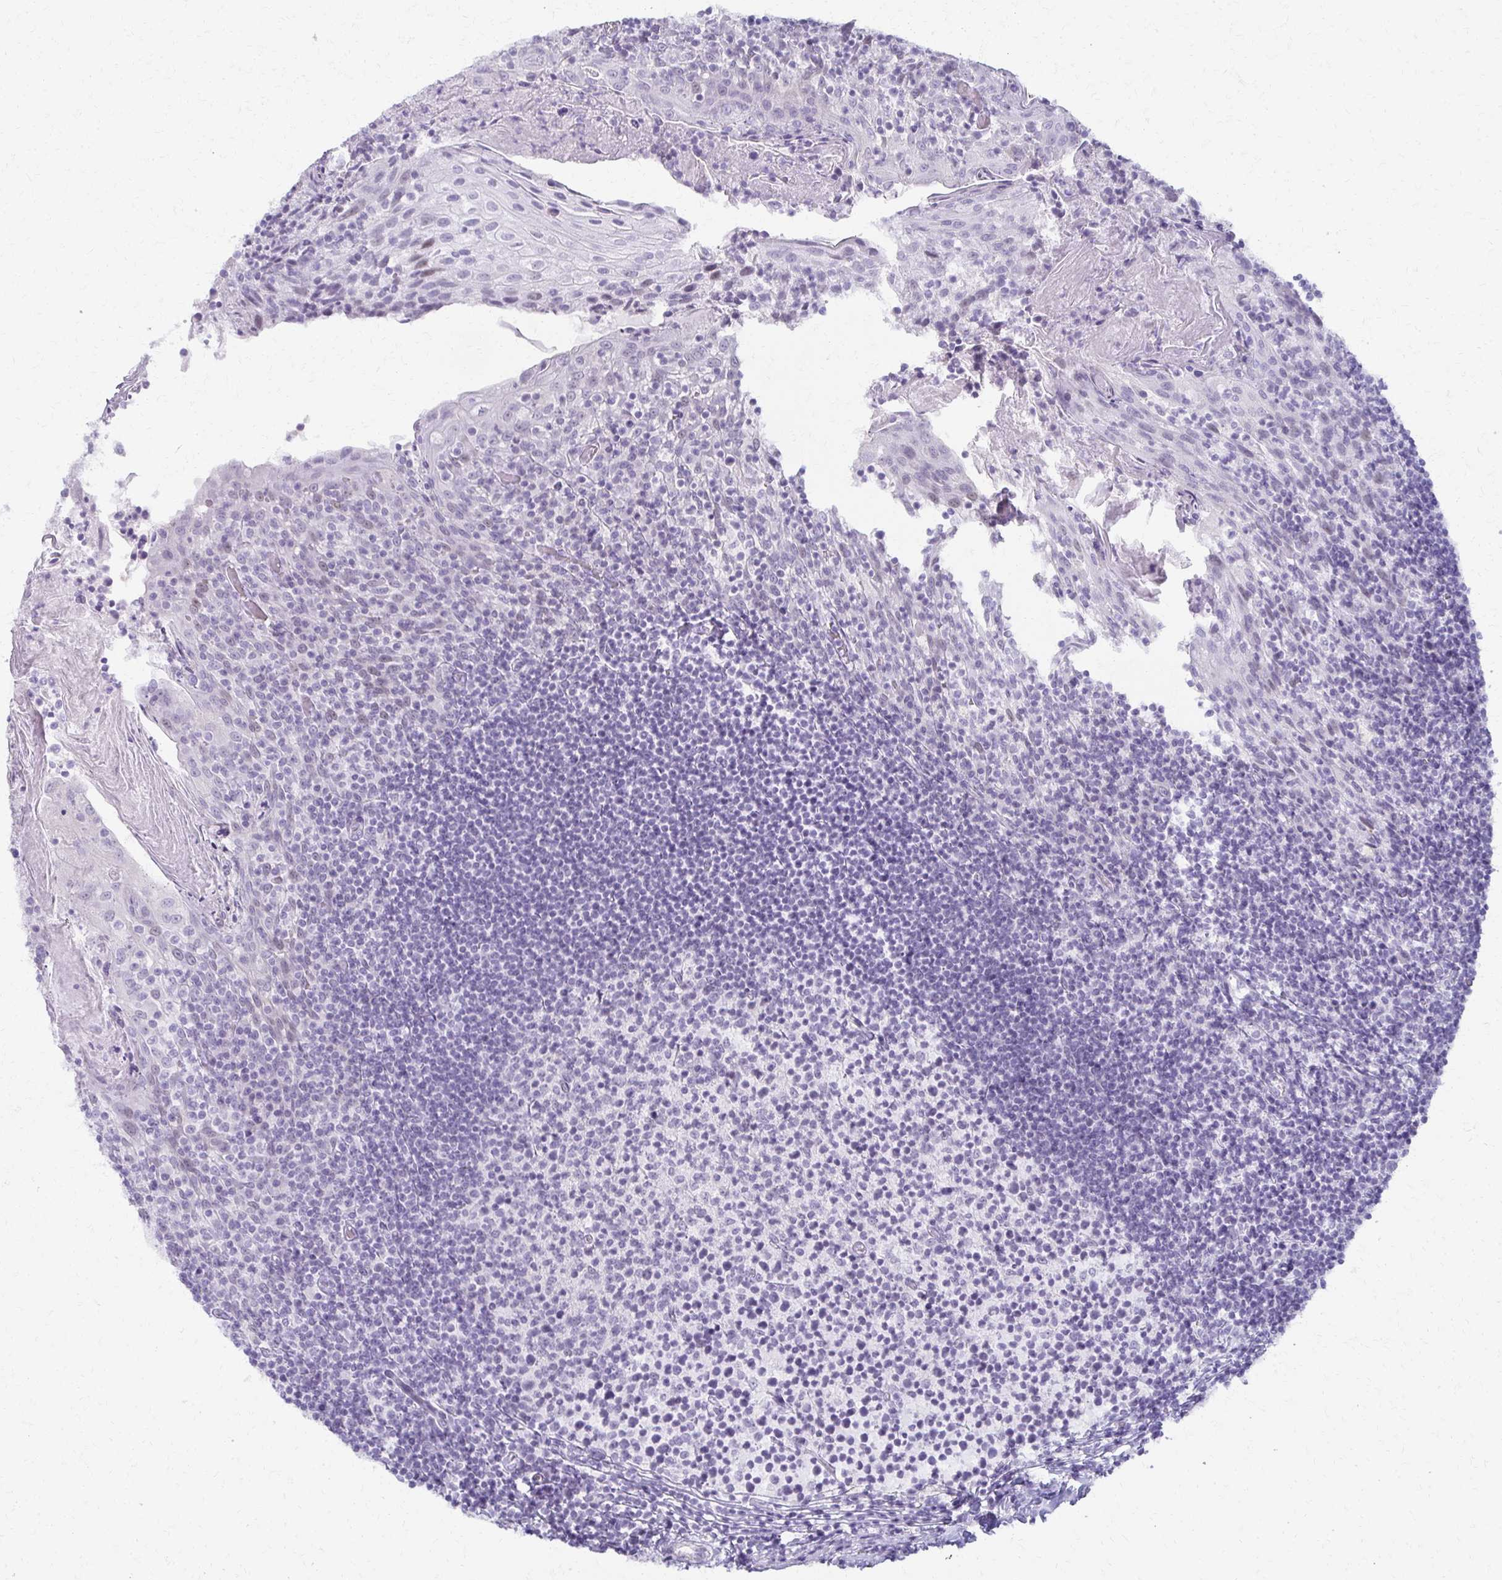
{"staining": {"intensity": "negative", "quantity": "none", "location": "none"}, "tissue": "tonsil", "cell_type": "Germinal center cells", "image_type": "normal", "snomed": [{"axis": "morphology", "description": "Normal tissue, NOS"}, {"axis": "topography", "description": "Tonsil"}], "caption": "Normal tonsil was stained to show a protein in brown. There is no significant staining in germinal center cells. (DAB (3,3'-diaminobenzidine) immunohistochemistry with hematoxylin counter stain).", "gene": "MORC4", "patient": {"sex": "female", "age": 10}}